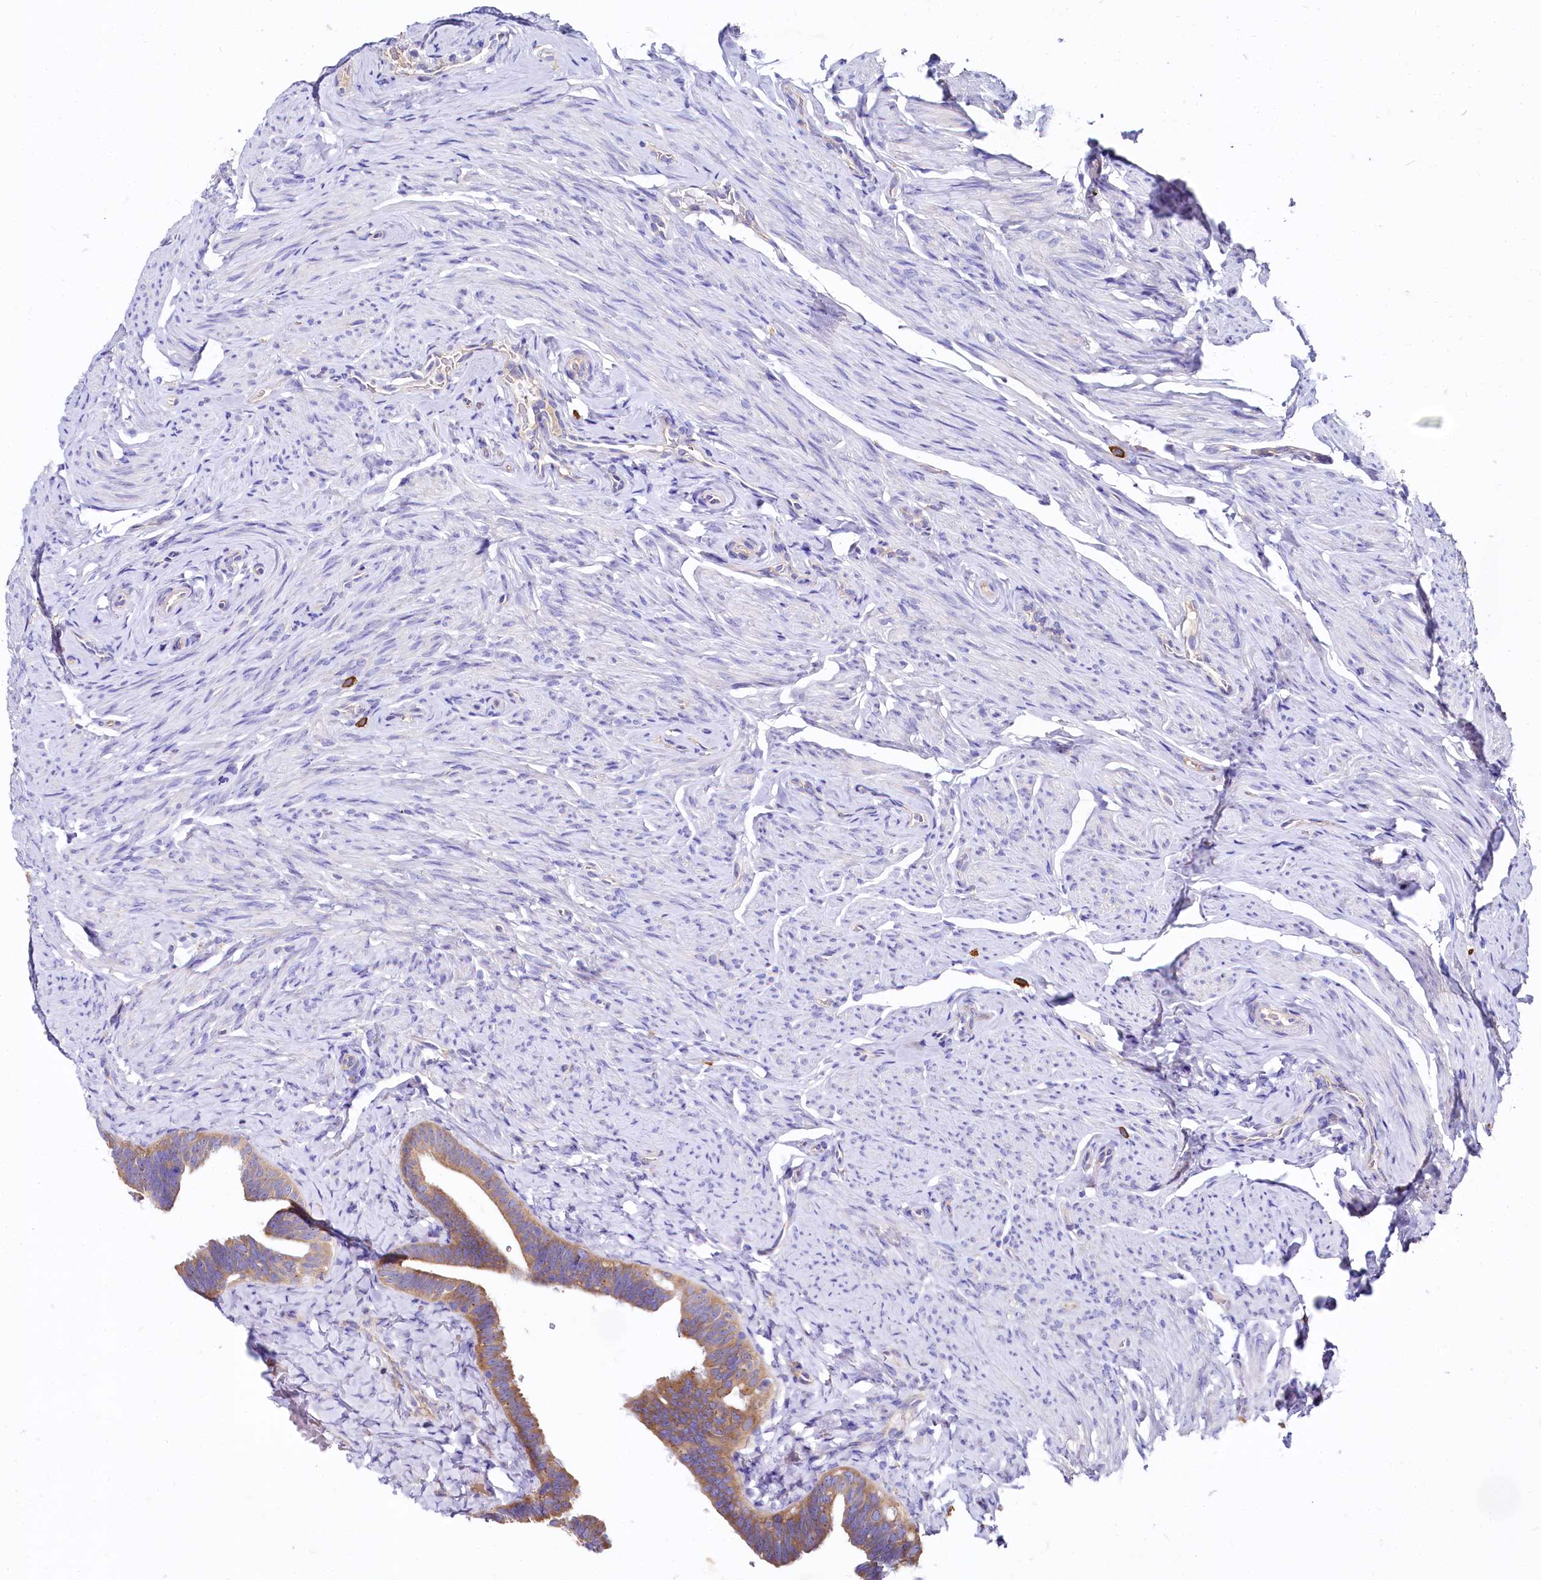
{"staining": {"intensity": "moderate", "quantity": ">75%", "location": "cytoplasmic/membranous"}, "tissue": "fallopian tube", "cell_type": "Glandular cells", "image_type": "normal", "snomed": [{"axis": "morphology", "description": "Normal tissue, NOS"}, {"axis": "topography", "description": "Fallopian tube"}], "caption": "Protein expression analysis of benign human fallopian tube reveals moderate cytoplasmic/membranous positivity in about >75% of glandular cells. The staining is performed using DAB brown chromogen to label protein expression. The nuclei are counter-stained blue using hematoxylin.", "gene": "QARS1", "patient": {"sex": "female", "age": 39}}